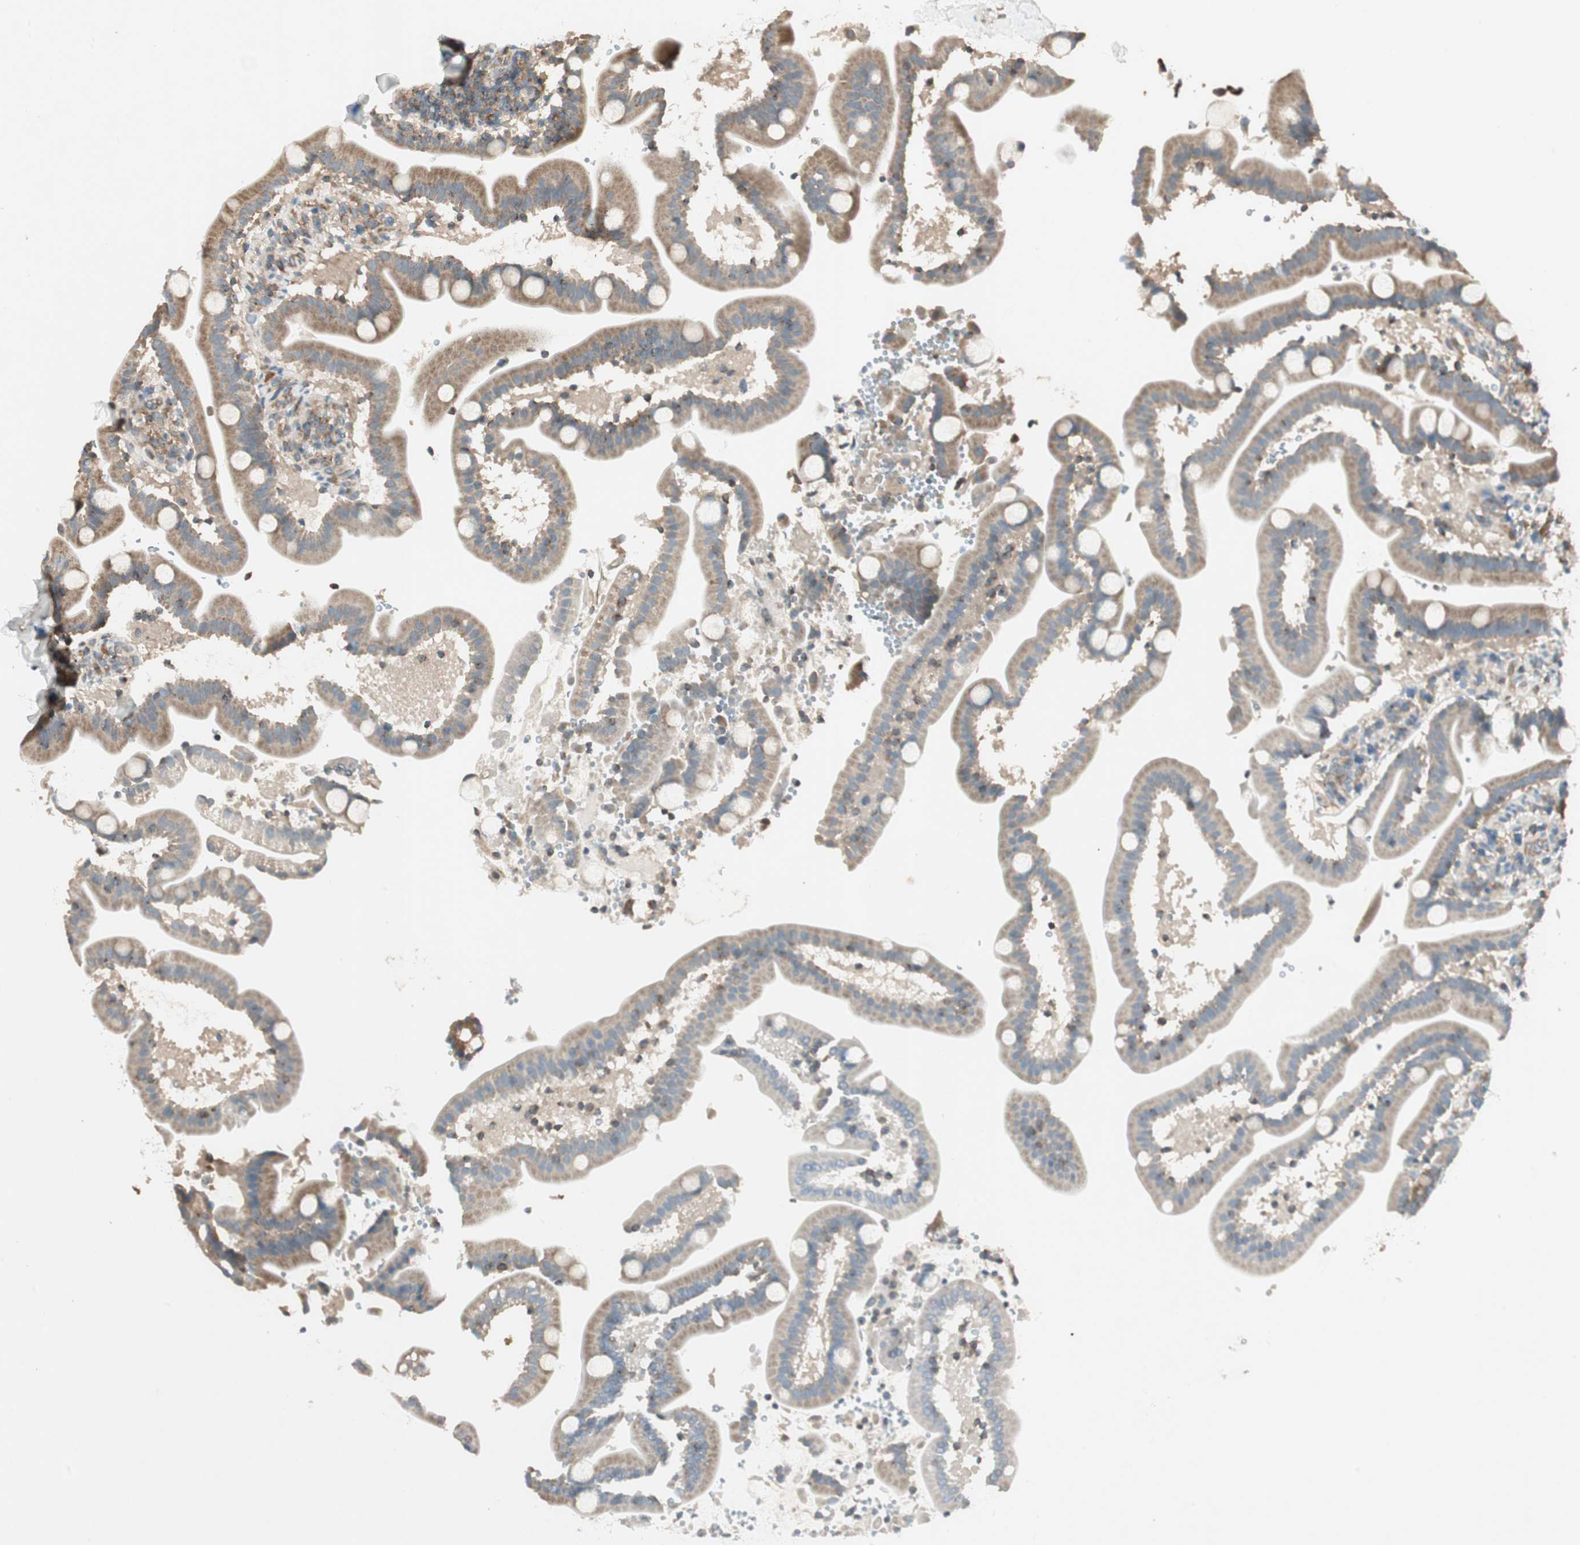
{"staining": {"intensity": "moderate", "quantity": ">75%", "location": "cytoplasmic/membranous"}, "tissue": "duodenum", "cell_type": "Glandular cells", "image_type": "normal", "snomed": [{"axis": "morphology", "description": "Normal tissue, NOS"}, {"axis": "topography", "description": "Duodenum"}], "caption": "Immunohistochemical staining of normal human duodenum displays medium levels of moderate cytoplasmic/membranous positivity in approximately >75% of glandular cells. Using DAB (3,3'-diaminobenzidine) (brown) and hematoxylin (blue) stains, captured at high magnification using brightfield microscopy.", "gene": "CHADL", "patient": {"sex": "male", "age": 54}}